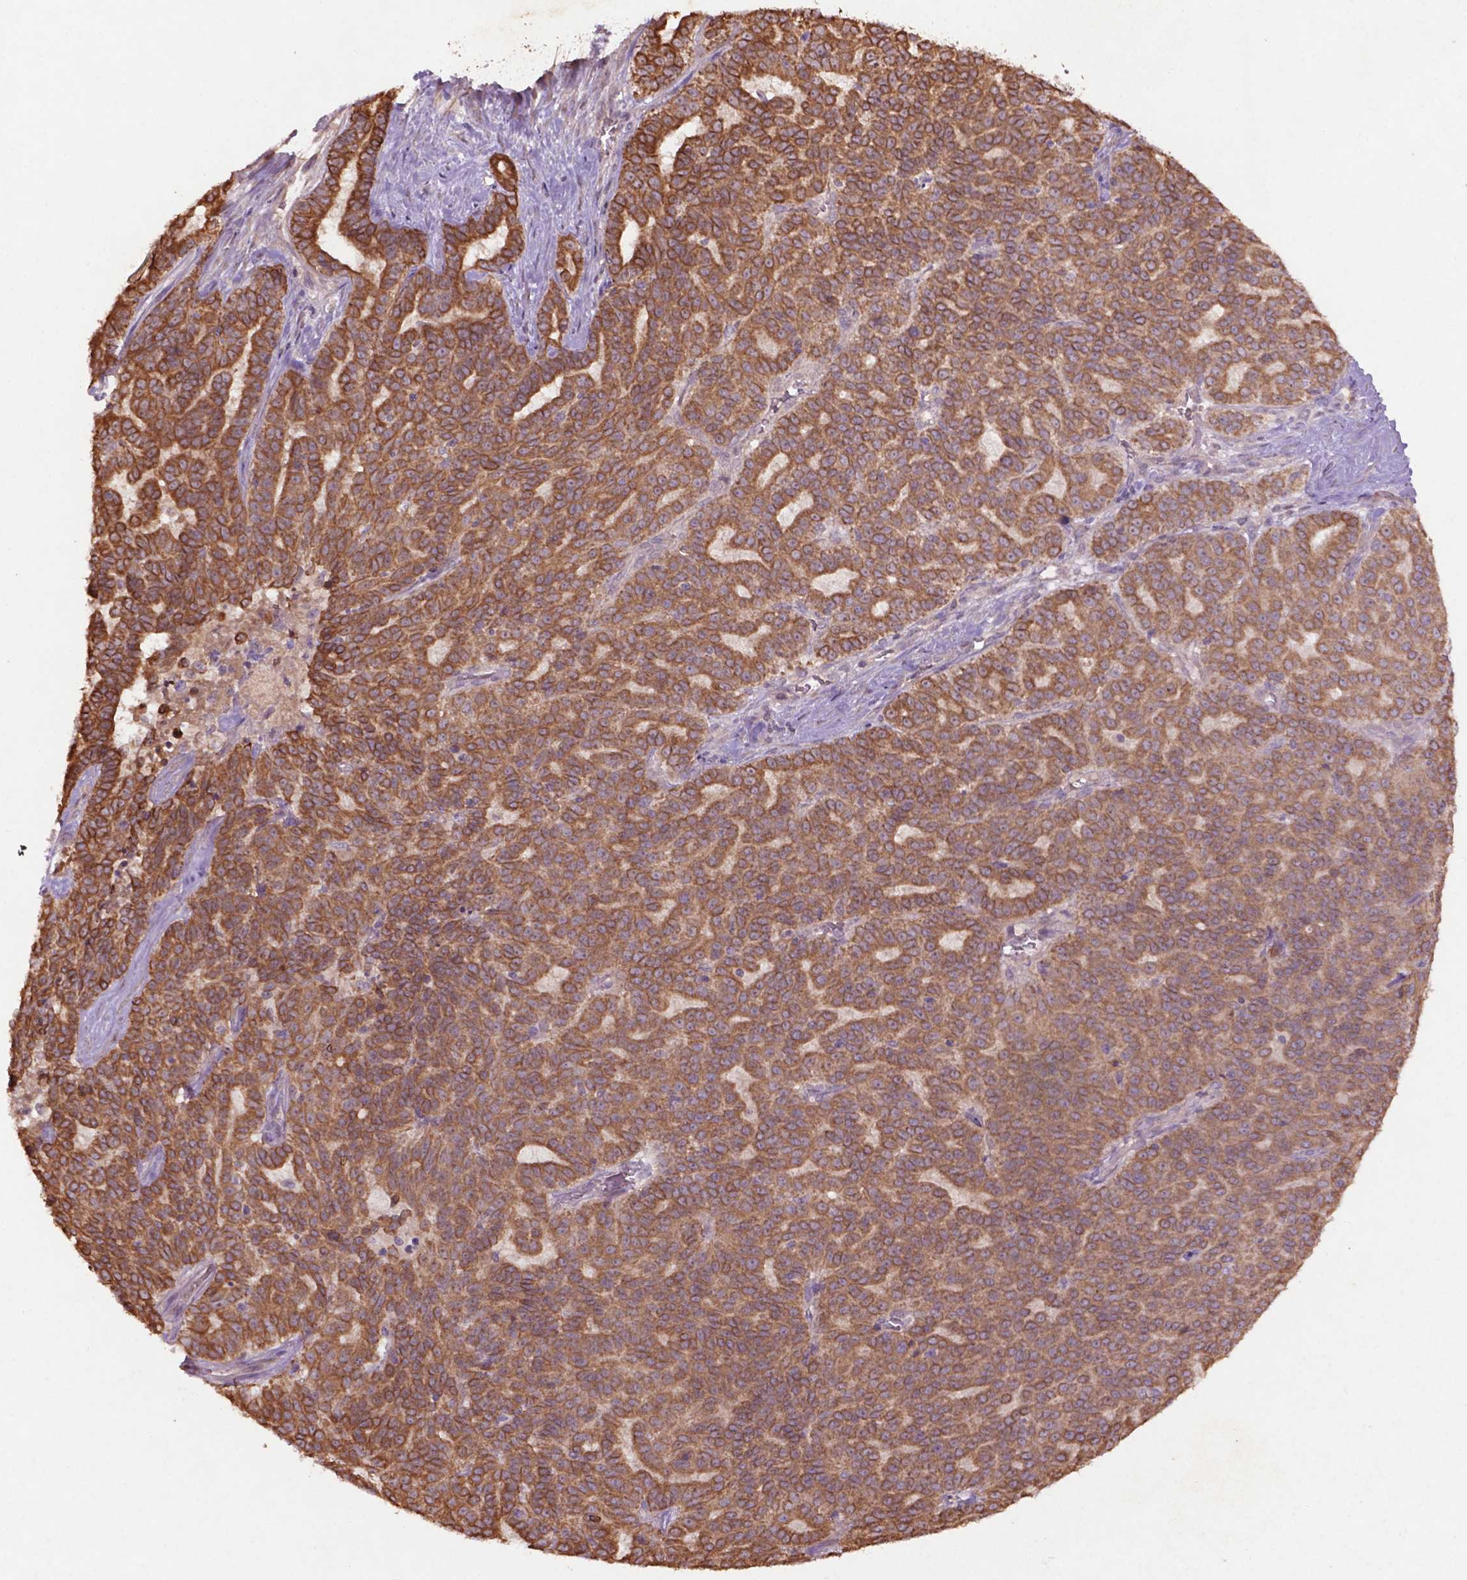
{"staining": {"intensity": "moderate", "quantity": ">75%", "location": "cytoplasmic/membranous"}, "tissue": "liver cancer", "cell_type": "Tumor cells", "image_type": "cancer", "snomed": [{"axis": "morphology", "description": "Cholangiocarcinoma"}, {"axis": "topography", "description": "Liver"}], "caption": "The photomicrograph shows staining of liver cholangiocarcinoma, revealing moderate cytoplasmic/membranous protein positivity (brown color) within tumor cells.", "gene": "COQ2", "patient": {"sex": "female", "age": 47}}